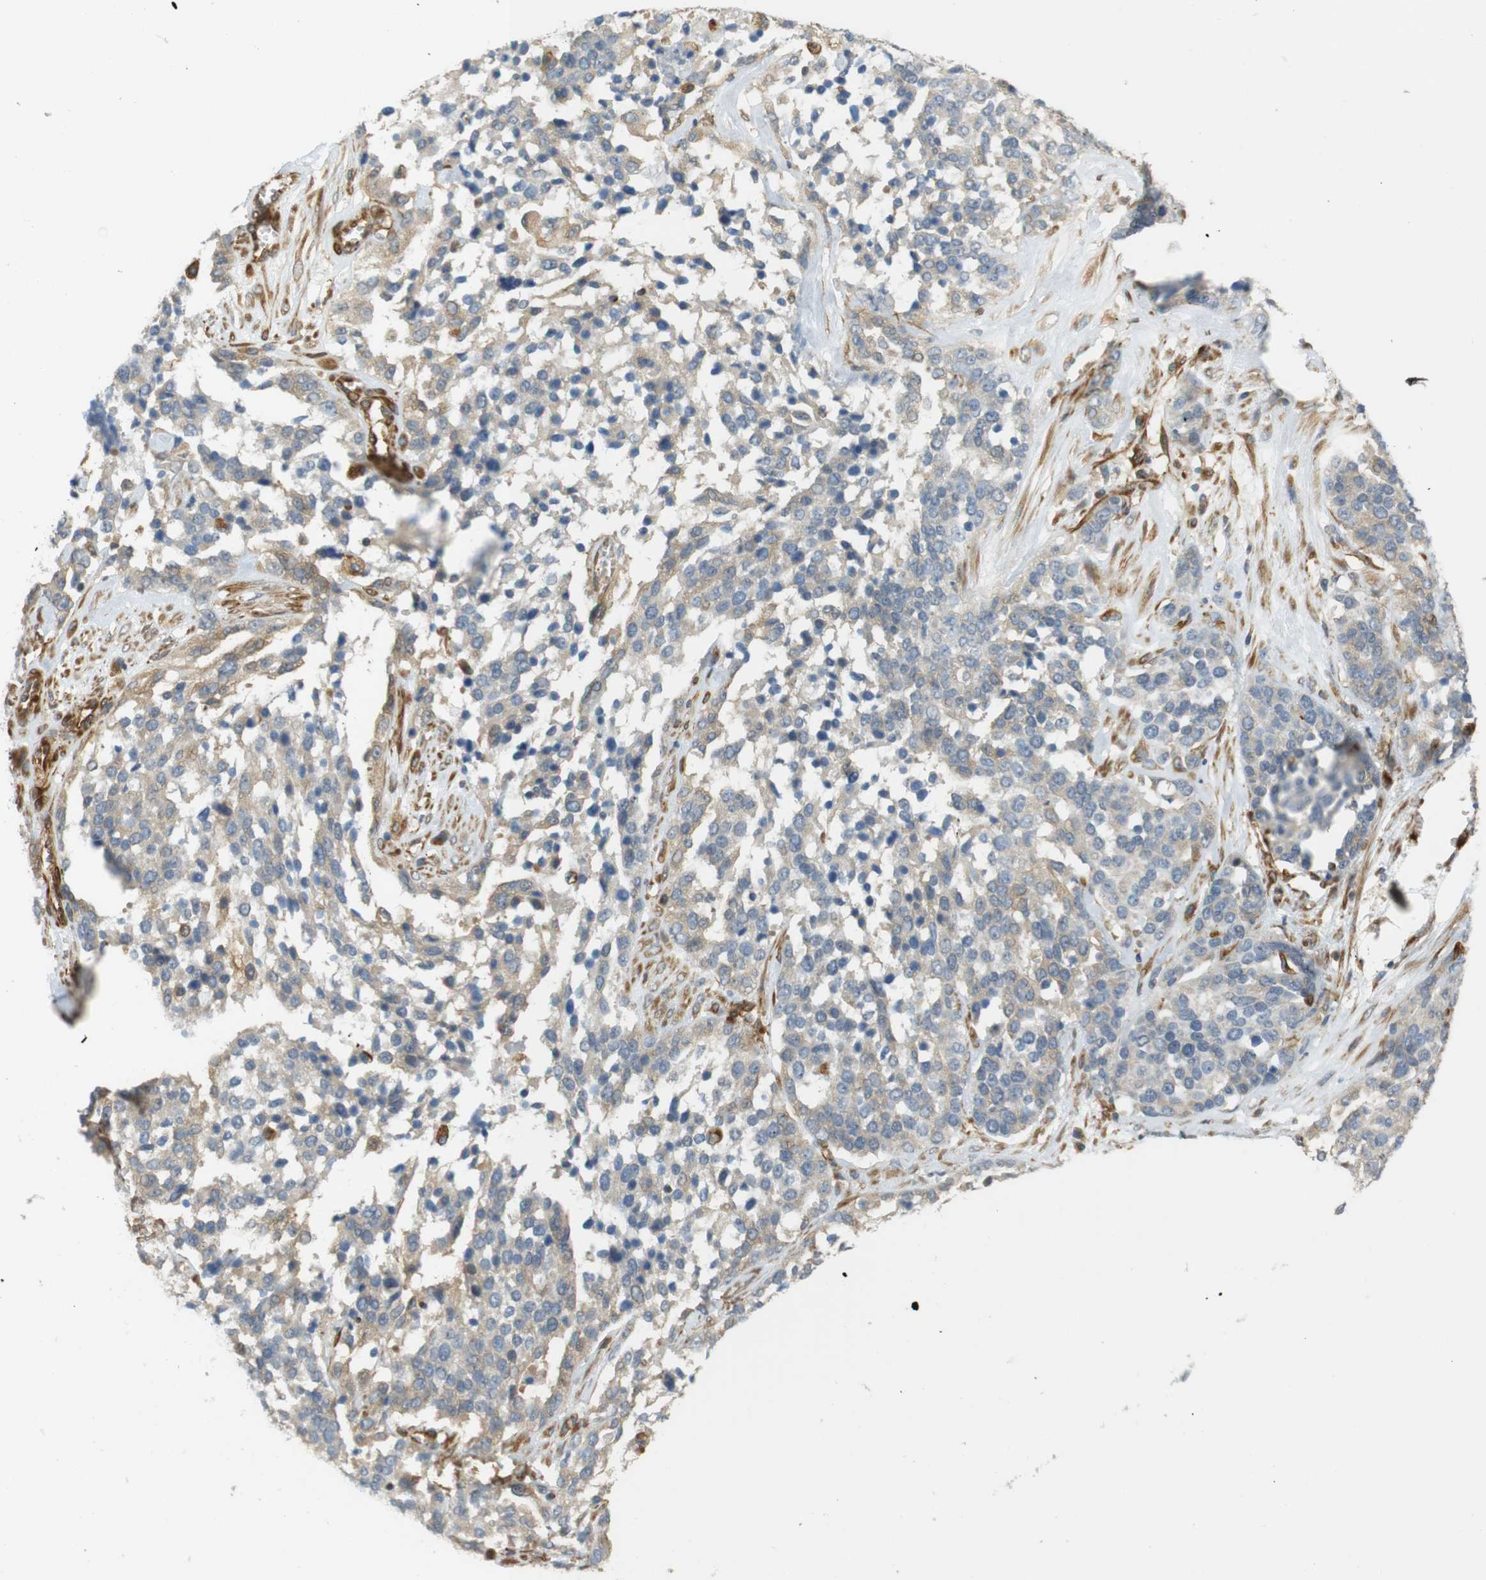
{"staining": {"intensity": "negative", "quantity": "none", "location": "none"}, "tissue": "ovarian cancer", "cell_type": "Tumor cells", "image_type": "cancer", "snomed": [{"axis": "morphology", "description": "Cystadenocarcinoma, serous, NOS"}, {"axis": "topography", "description": "Ovary"}], "caption": "Immunohistochemistry (IHC) photomicrograph of human ovarian serous cystadenocarcinoma stained for a protein (brown), which displays no positivity in tumor cells.", "gene": "CYTH3", "patient": {"sex": "female", "age": 44}}